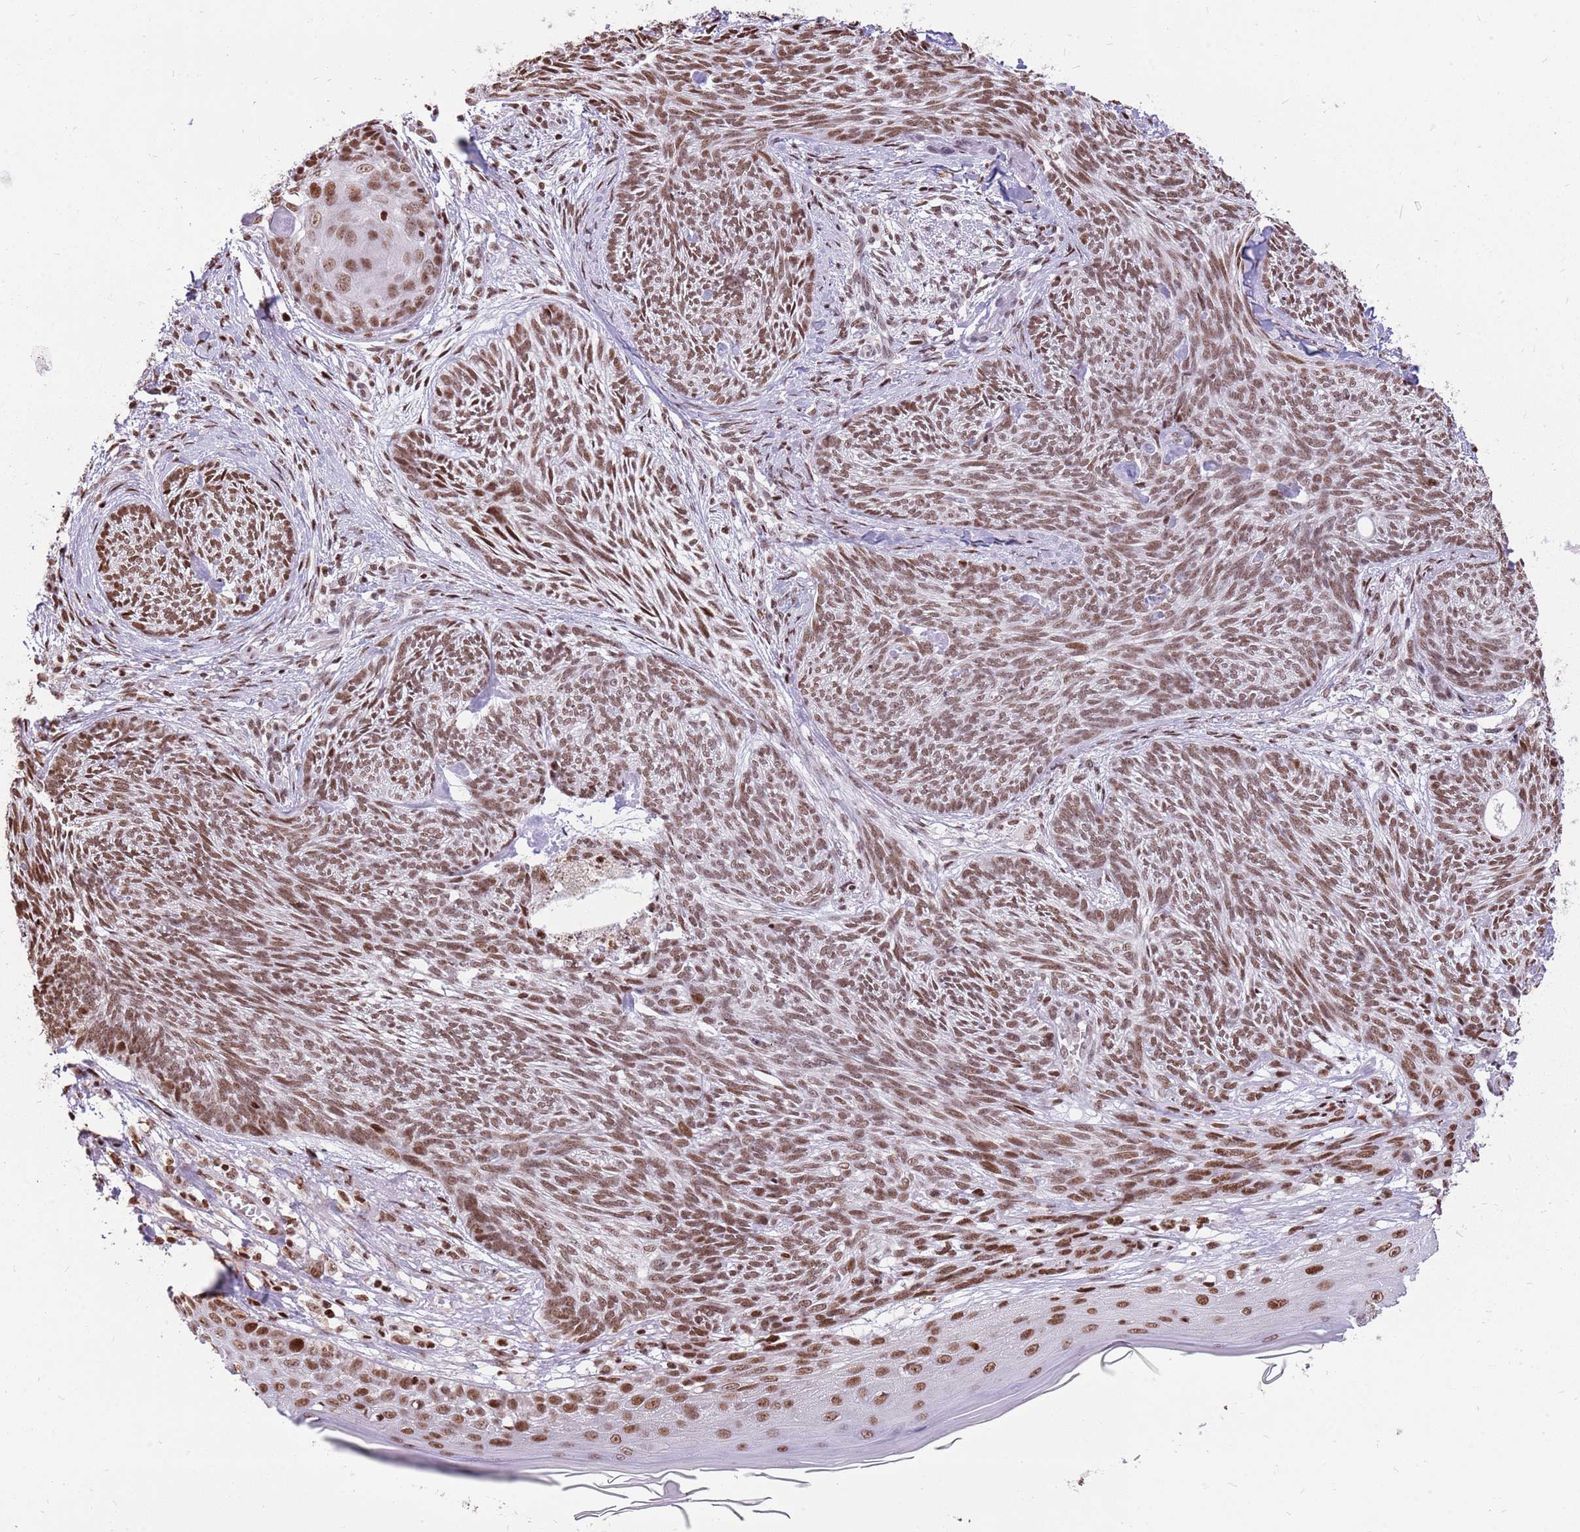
{"staining": {"intensity": "moderate", "quantity": ">75%", "location": "nuclear"}, "tissue": "skin cancer", "cell_type": "Tumor cells", "image_type": "cancer", "snomed": [{"axis": "morphology", "description": "Basal cell carcinoma"}, {"axis": "topography", "description": "Skin"}], "caption": "Immunohistochemical staining of human skin basal cell carcinoma demonstrates medium levels of moderate nuclear protein positivity in approximately >75% of tumor cells.", "gene": "WASHC4", "patient": {"sex": "male", "age": 73}}